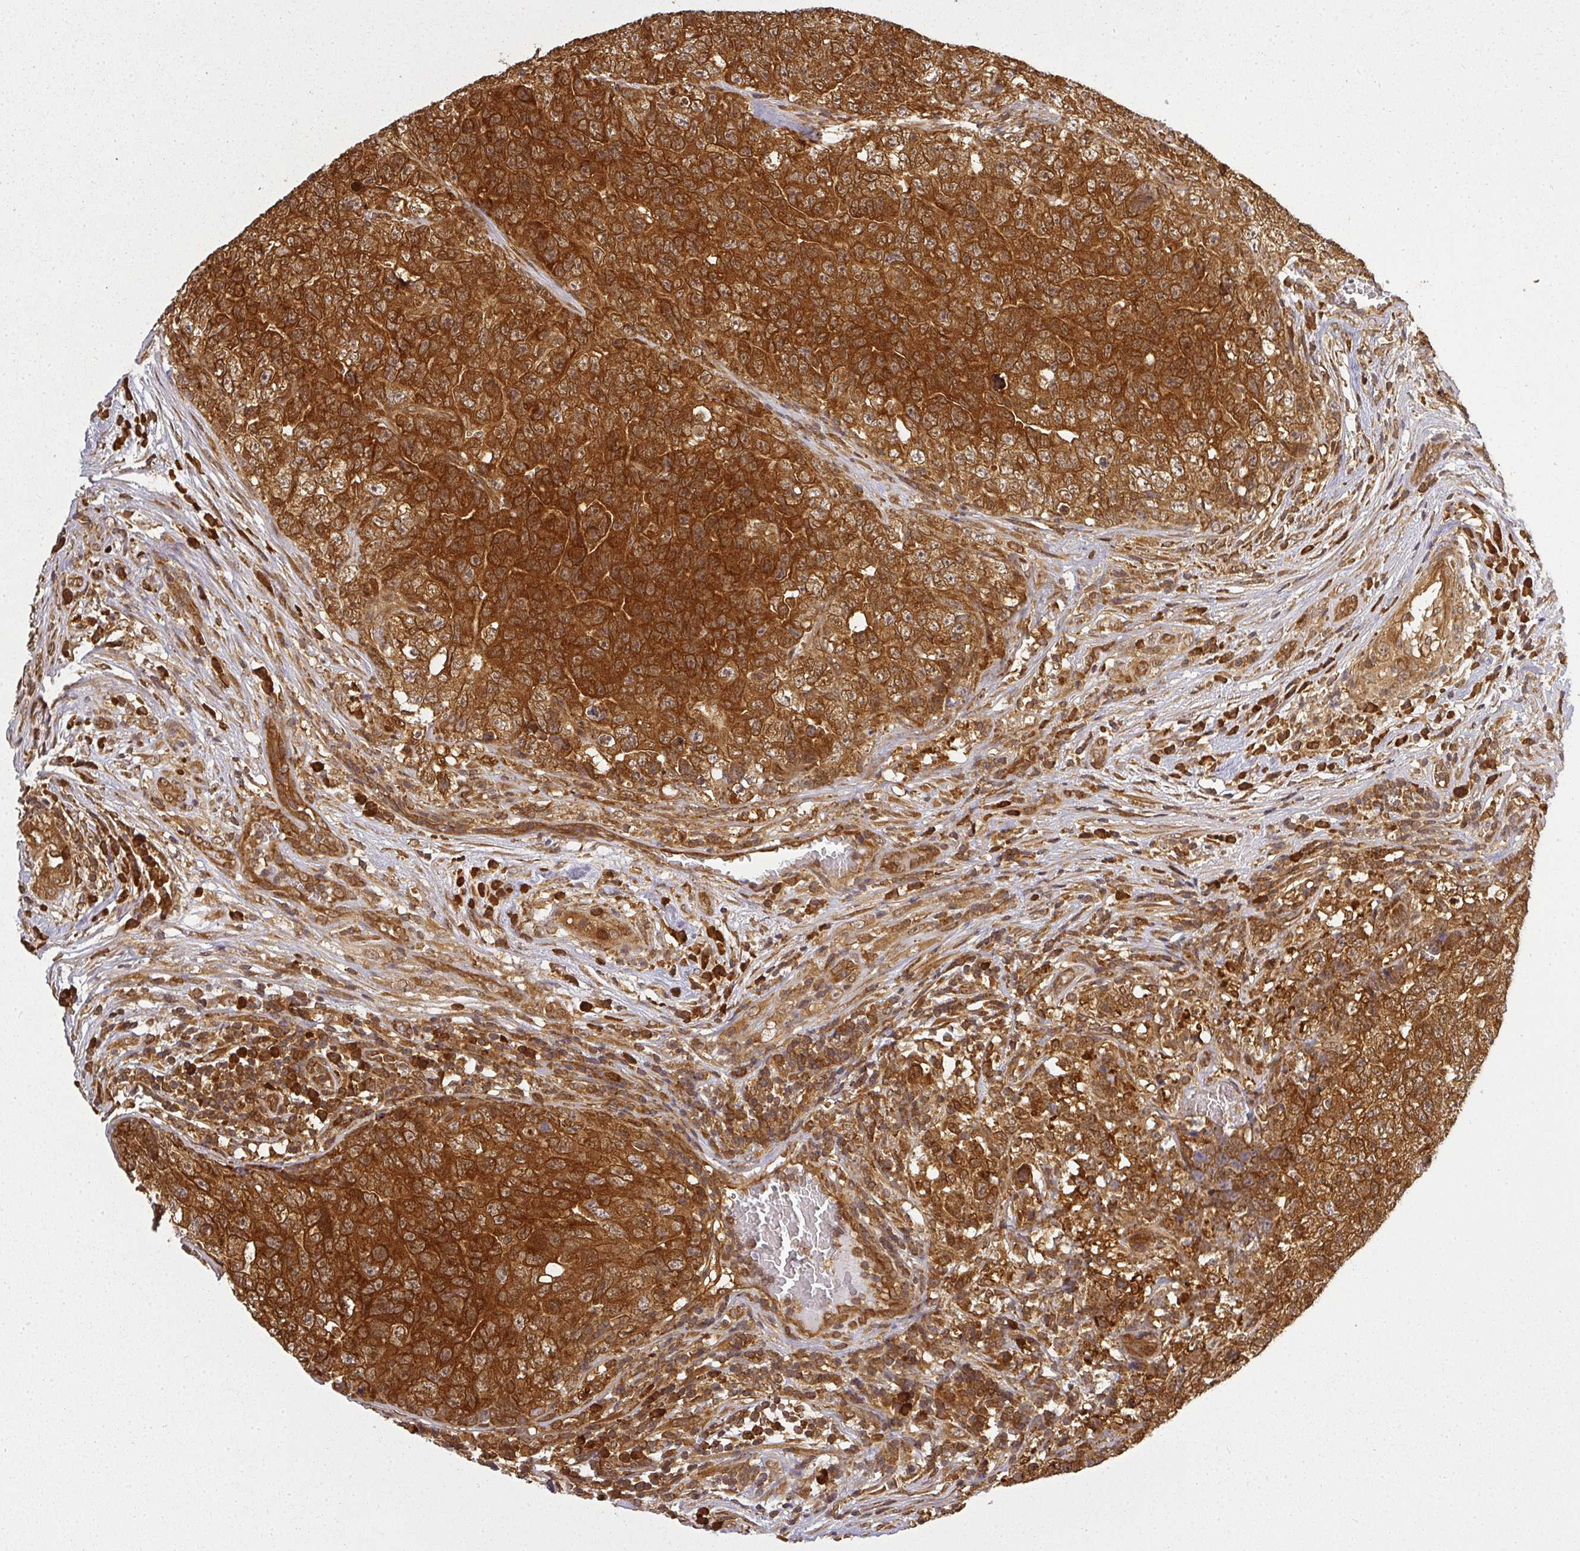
{"staining": {"intensity": "strong", "quantity": ">75%", "location": "cytoplasmic/membranous"}, "tissue": "testis cancer", "cell_type": "Tumor cells", "image_type": "cancer", "snomed": [{"axis": "morphology", "description": "Seminoma, NOS"}, {"axis": "morphology", "description": "Teratoma, malignant, NOS"}, {"axis": "topography", "description": "Testis"}], "caption": "Immunohistochemical staining of human testis seminoma displays strong cytoplasmic/membranous protein positivity in about >75% of tumor cells. (Brightfield microscopy of DAB IHC at high magnification).", "gene": "PPP6R3", "patient": {"sex": "male", "age": 34}}